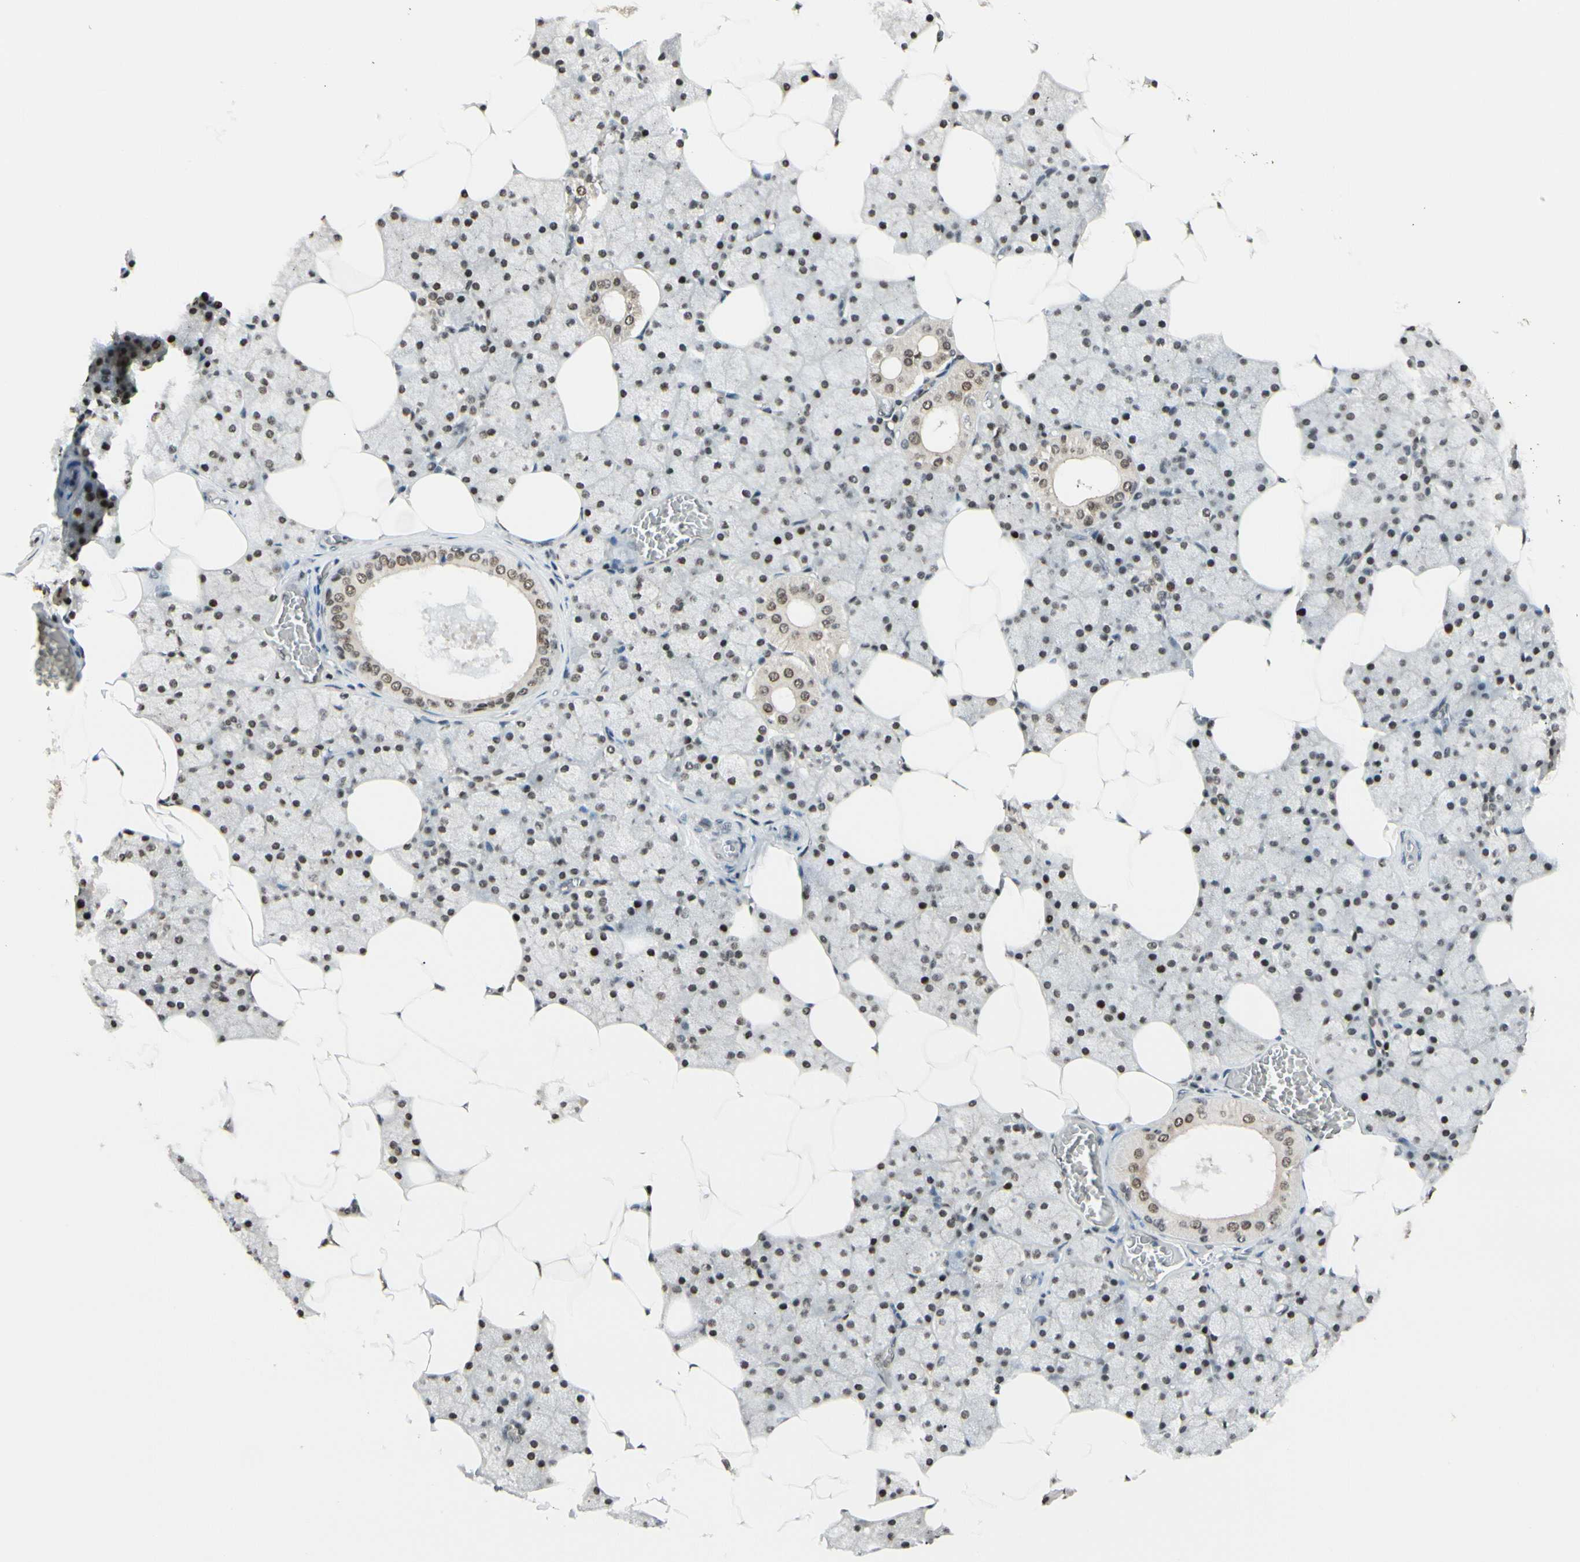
{"staining": {"intensity": "weak", "quantity": ">75%", "location": "nuclear"}, "tissue": "salivary gland", "cell_type": "Glandular cells", "image_type": "normal", "snomed": [{"axis": "morphology", "description": "Normal tissue, NOS"}, {"axis": "topography", "description": "Salivary gland"}], "caption": "This is a micrograph of immunohistochemistry (IHC) staining of unremarkable salivary gland, which shows weak staining in the nuclear of glandular cells.", "gene": "SUFU", "patient": {"sex": "male", "age": 62}}